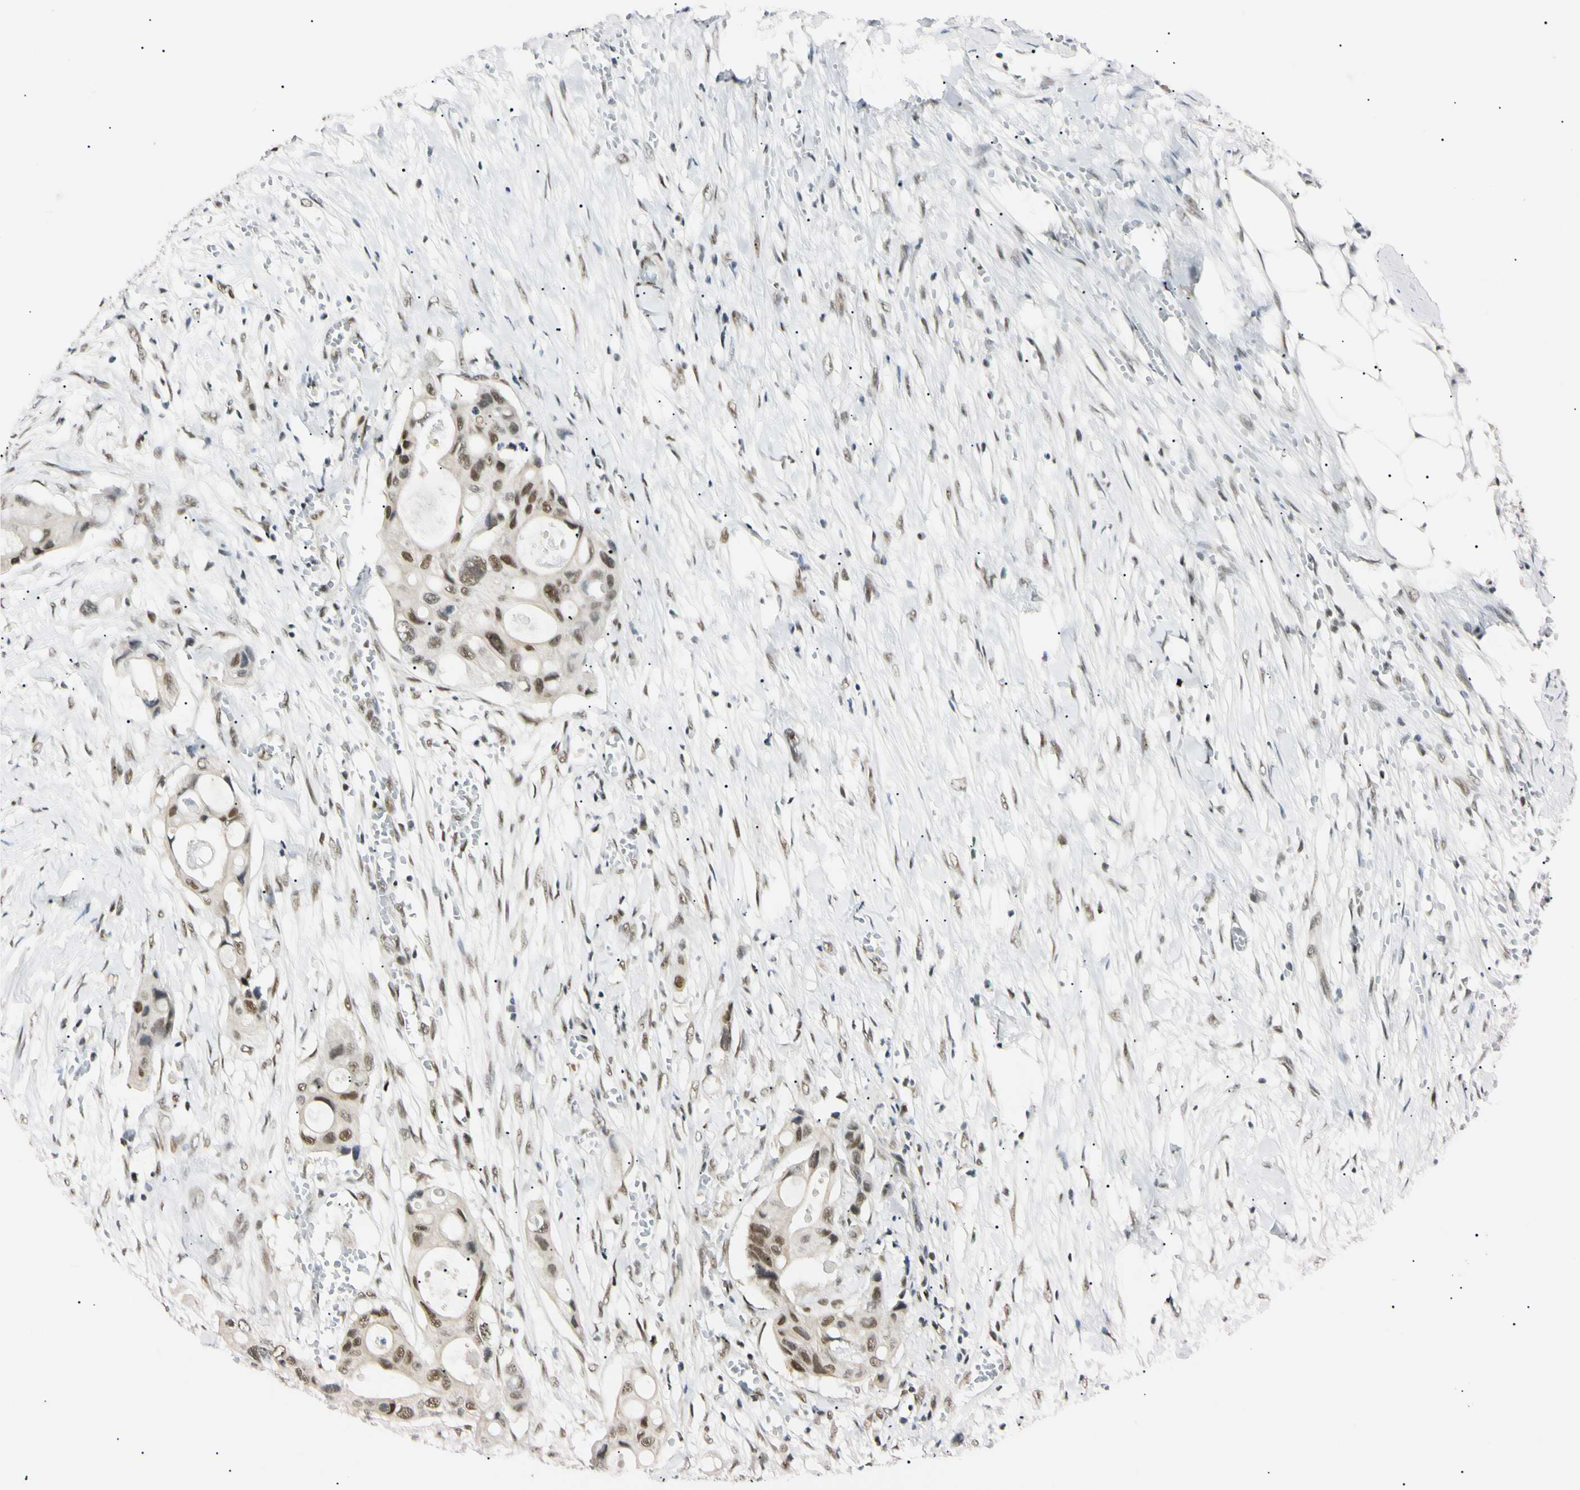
{"staining": {"intensity": "strong", "quantity": ">75%", "location": "nuclear"}, "tissue": "colorectal cancer", "cell_type": "Tumor cells", "image_type": "cancer", "snomed": [{"axis": "morphology", "description": "Adenocarcinoma, NOS"}, {"axis": "topography", "description": "Colon"}], "caption": "Tumor cells demonstrate high levels of strong nuclear positivity in about >75% of cells in colorectal cancer.", "gene": "ZNF134", "patient": {"sex": "female", "age": 57}}